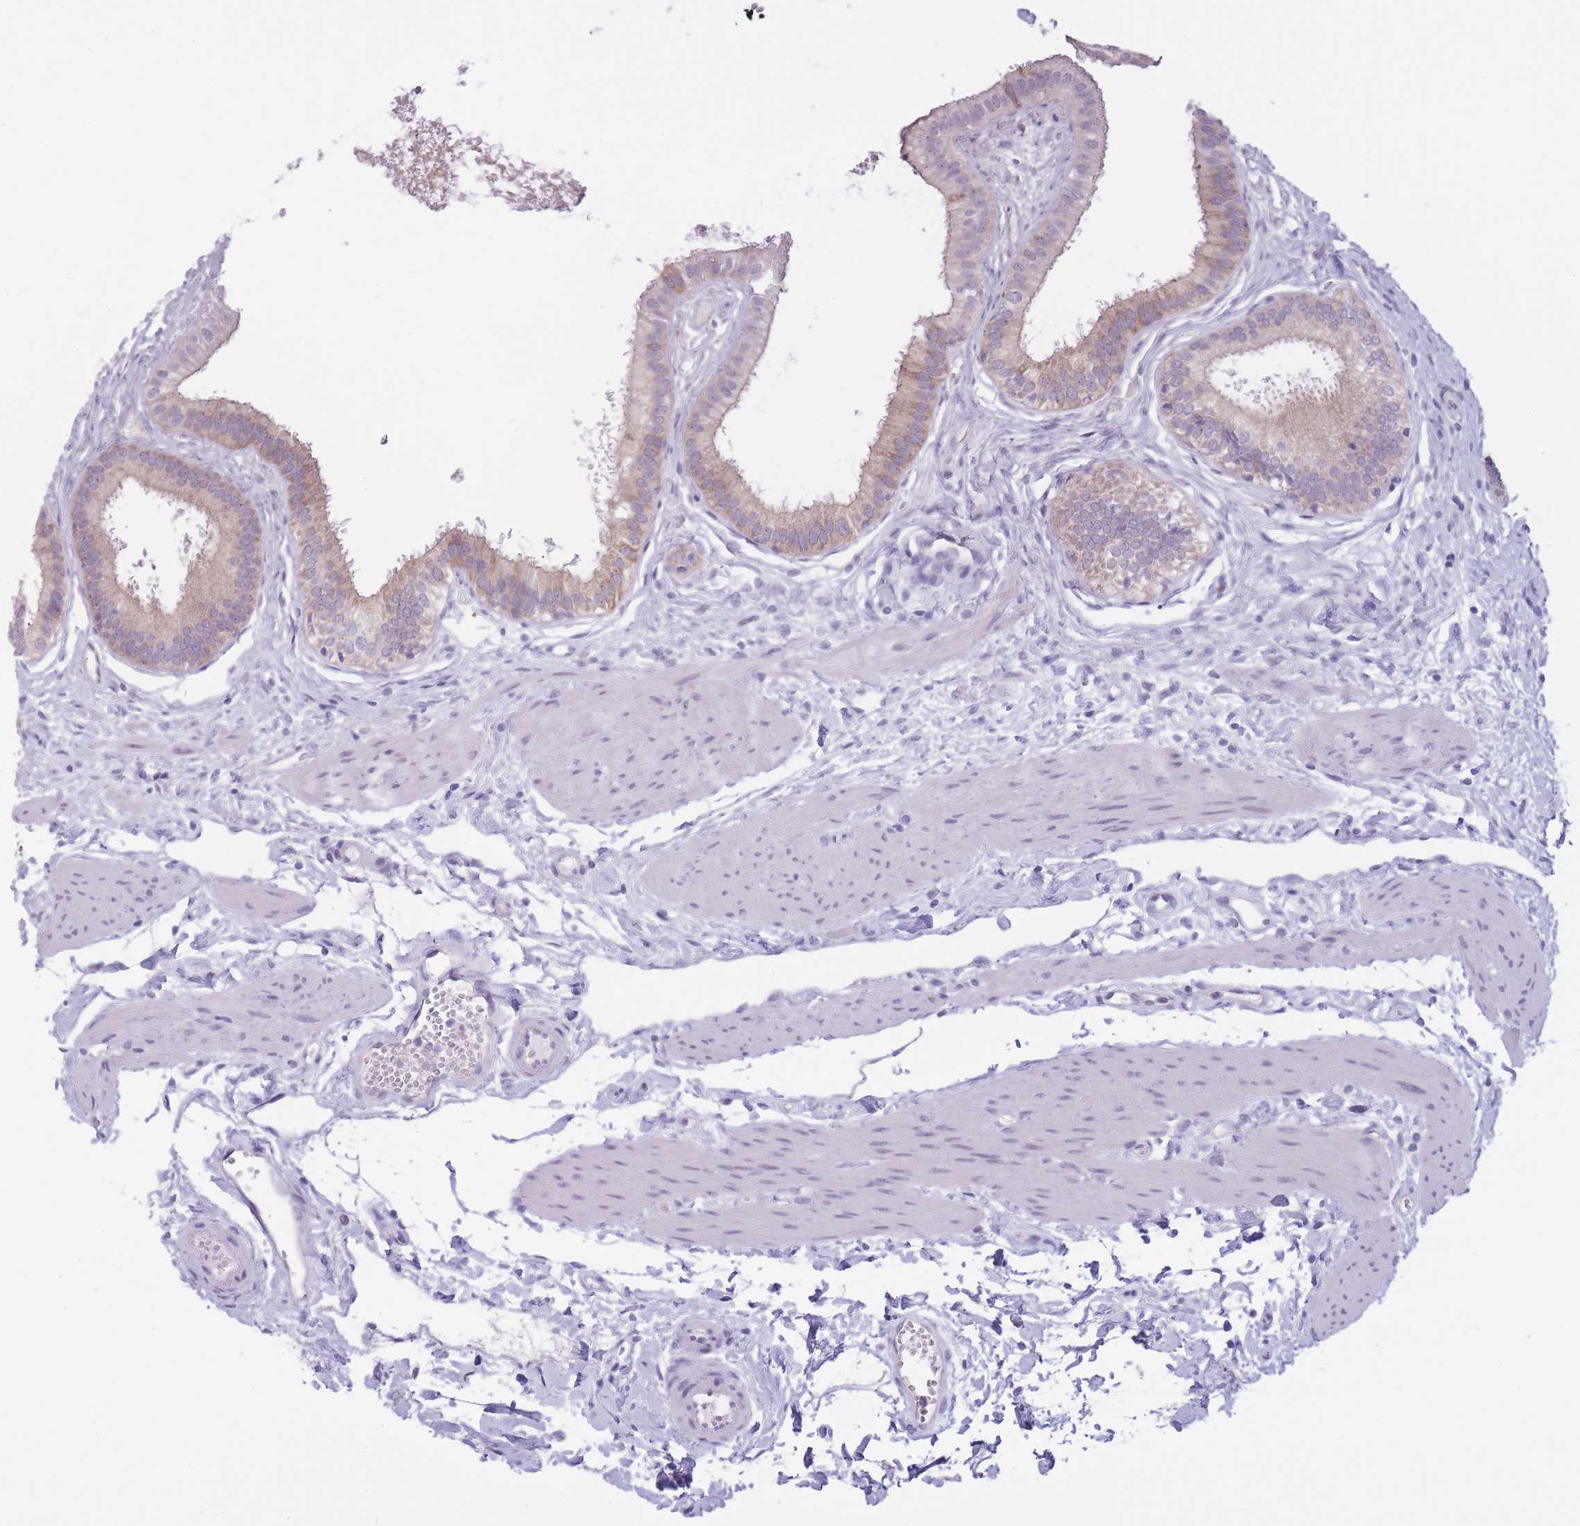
{"staining": {"intensity": "weak", "quantity": "25%-75%", "location": "cytoplasmic/membranous"}, "tissue": "gallbladder", "cell_type": "Glandular cells", "image_type": "normal", "snomed": [{"axis": "morphology", "description": "Normal tissue, NOS"}, {"axis": "topography", "description": "Gallbladder"}], "caption": "Weak cytoplasmic/membranous protein staining is identified in approximately 25%-75% of glandular cells in gallbladder.", "gene": "DCANP1", "patient": {"sex": "female", "age": 54}}